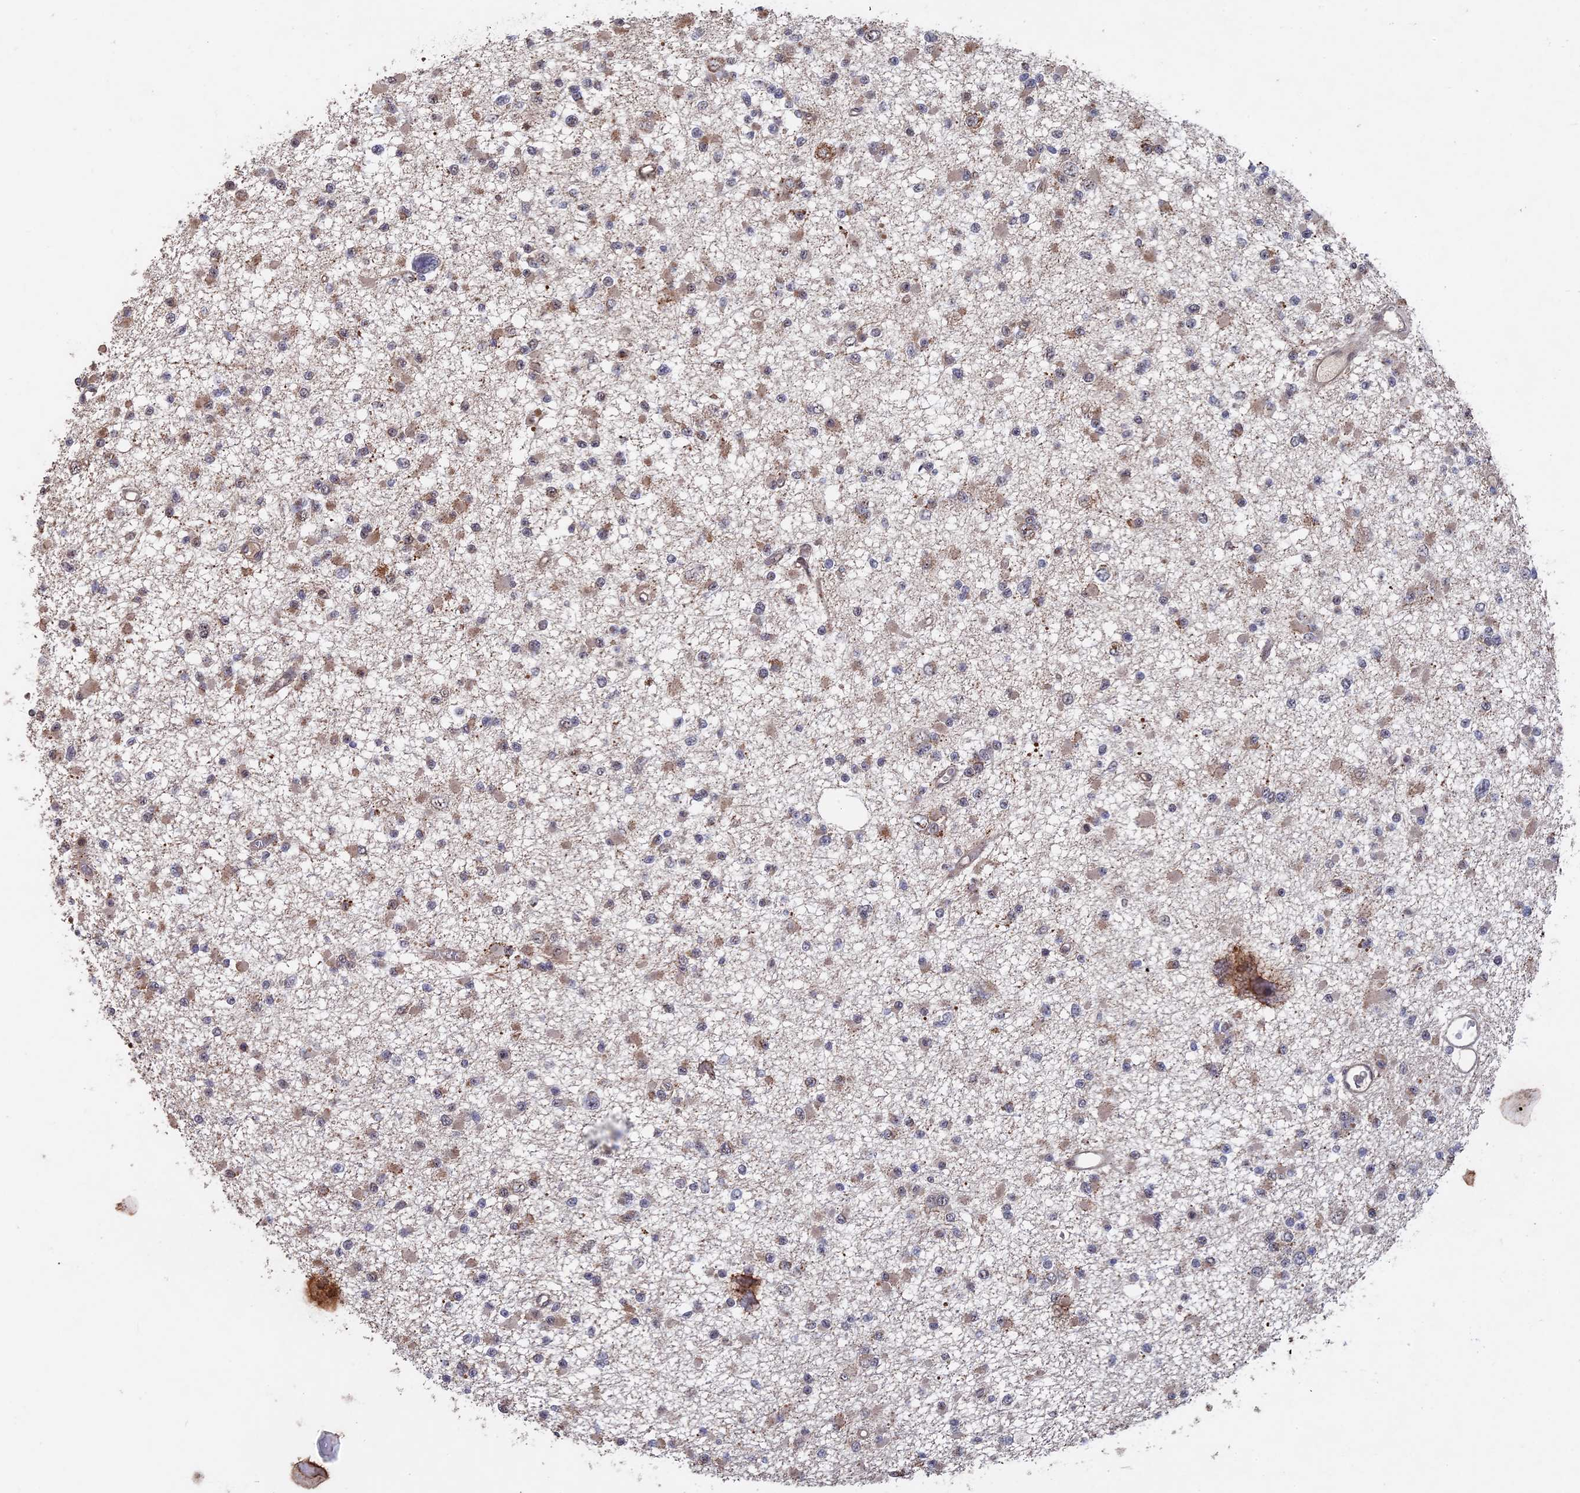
{"staining": {"intensity": "weak", "quantity": "25%-75%", "location": "cytoplasmic/membranous"}, "tissue": "glioma", "cell_type": "Tumor cells", "image_type": "cancer", "snomed": [{"axis": "morphology", "description": "Glioma, malignant, Low grade"}, {"axis": "topography", "description": "Brain"}], "caption": "Protein staining by immunohistochemistry (IHC) exhibits weak cytoplasmic/membranous staining in about 25%-75% of tumor cells in malignant low-grade glioma.", "gene": "KIAA1328", "patient": {"sex": "female", "age": 22}}